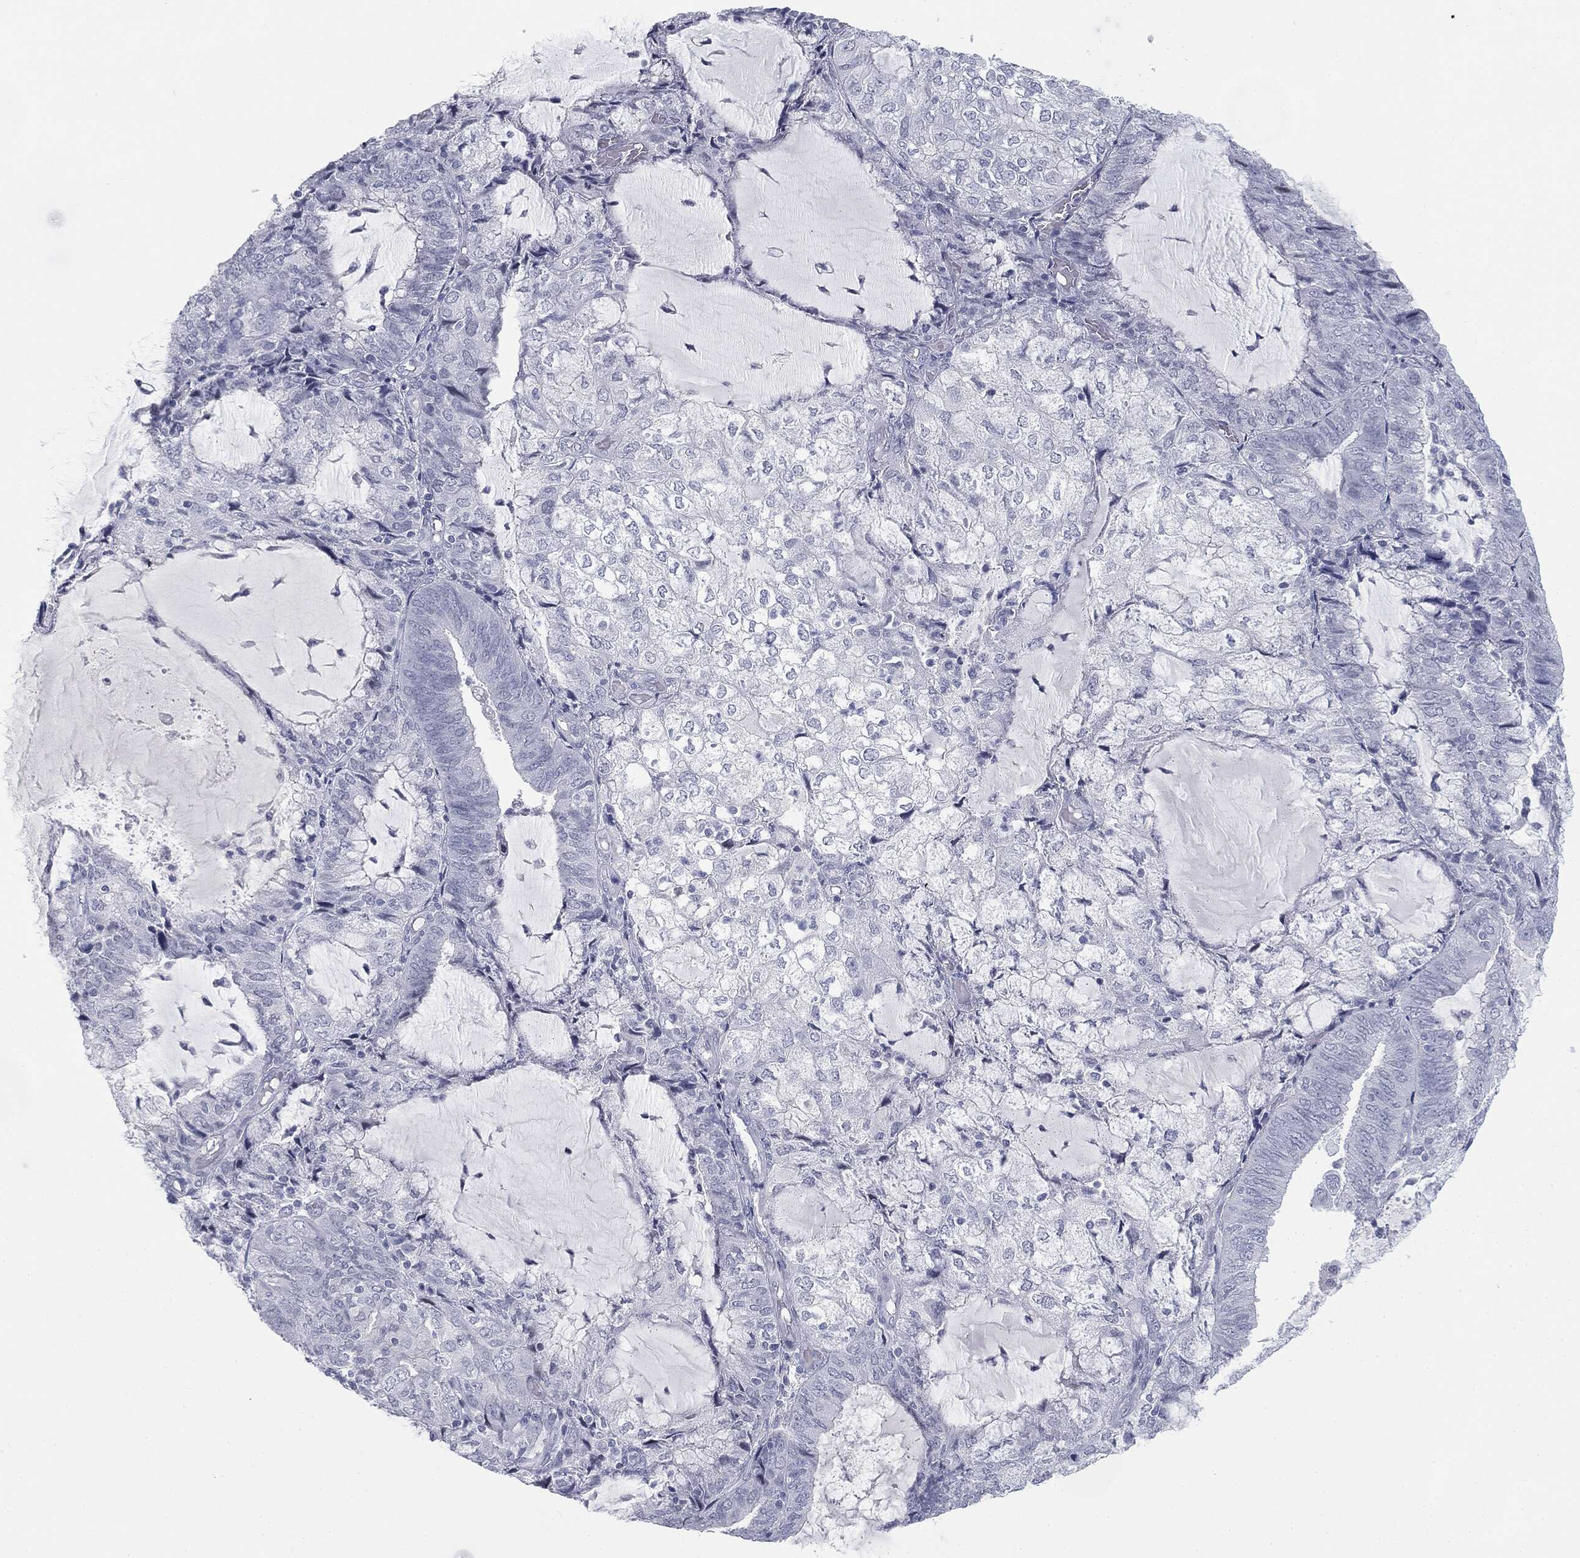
{"staining": {"intensity": "negative", "quantity": "none", "location": "none"}, "tissue": "endometrial cancer", "cell_type": "Tumor cells", "image_type": "cancer", "snomed": [{"axis": "morphology", "description": "Adenocarcinoma, NOS"}, {"axis": "topography", "description": "Endometrium"}], "caption": "An image of endometrial cancer (adenocarcinoma) stained for a protein shows no brown staining in tumor cells.", "gene": "TPO", "patient": {"sex": "female", "age": 81}}